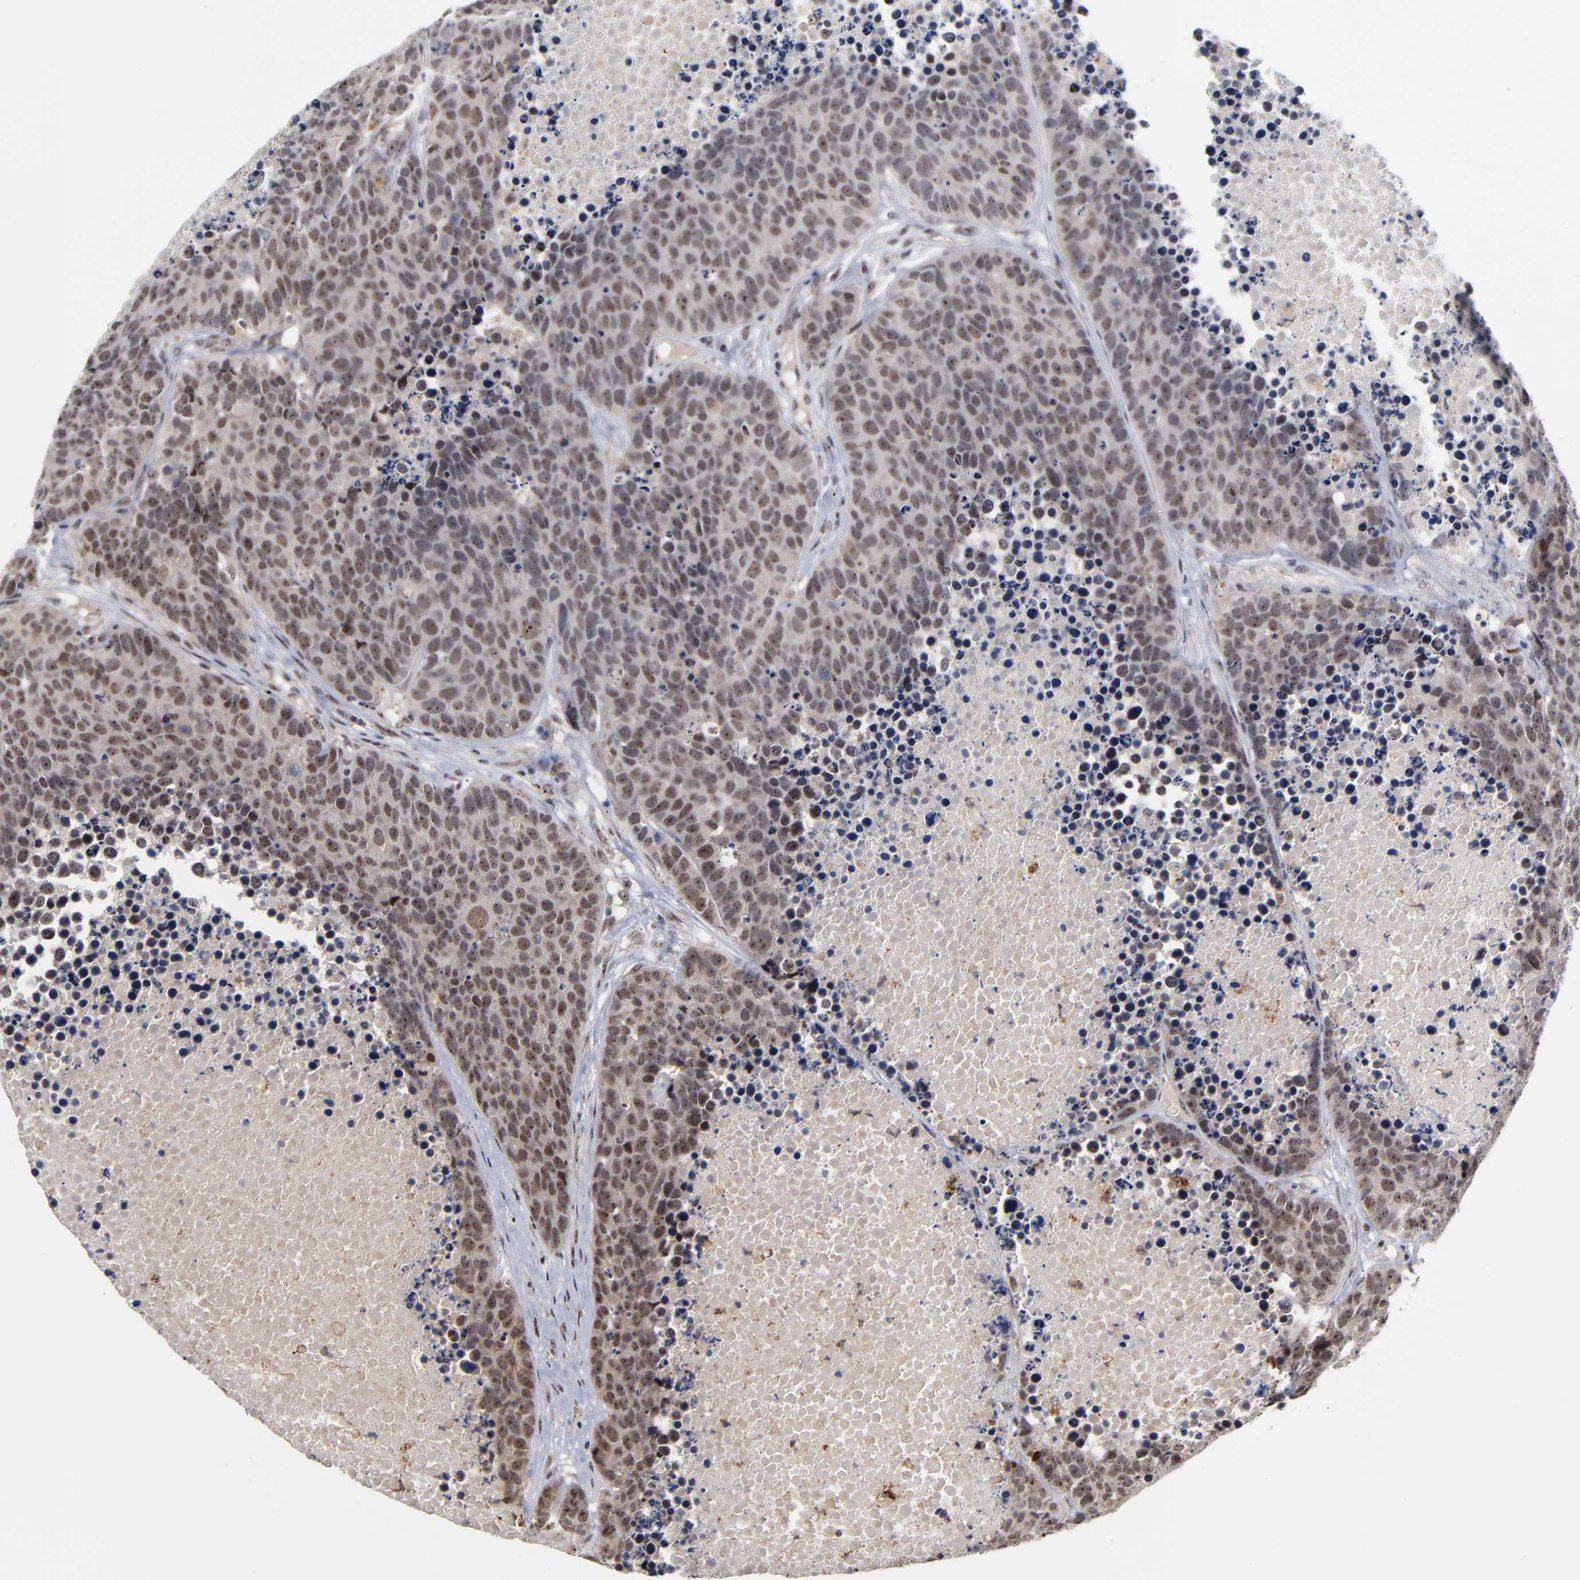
{"staining": {"intensity": "weak", "quantity": ">75%", "location": "nuclear"}, "tissue": "carcinoid", "cell_type": "Tumor cells", "image_type": "cancer", "snomed": [{"axis": "morphology", "description": "Carcinoid, malignant, NOS"}, {"axis": "topography", "description": "Lung"}], "caption": "Brown immunohistochemical staining in malignant carcinoid displays weak nuclear positivity in approximately >75% of tumor cells.", "gene": "ZNF419", "patient": {"sex": "male", "age": 60}}